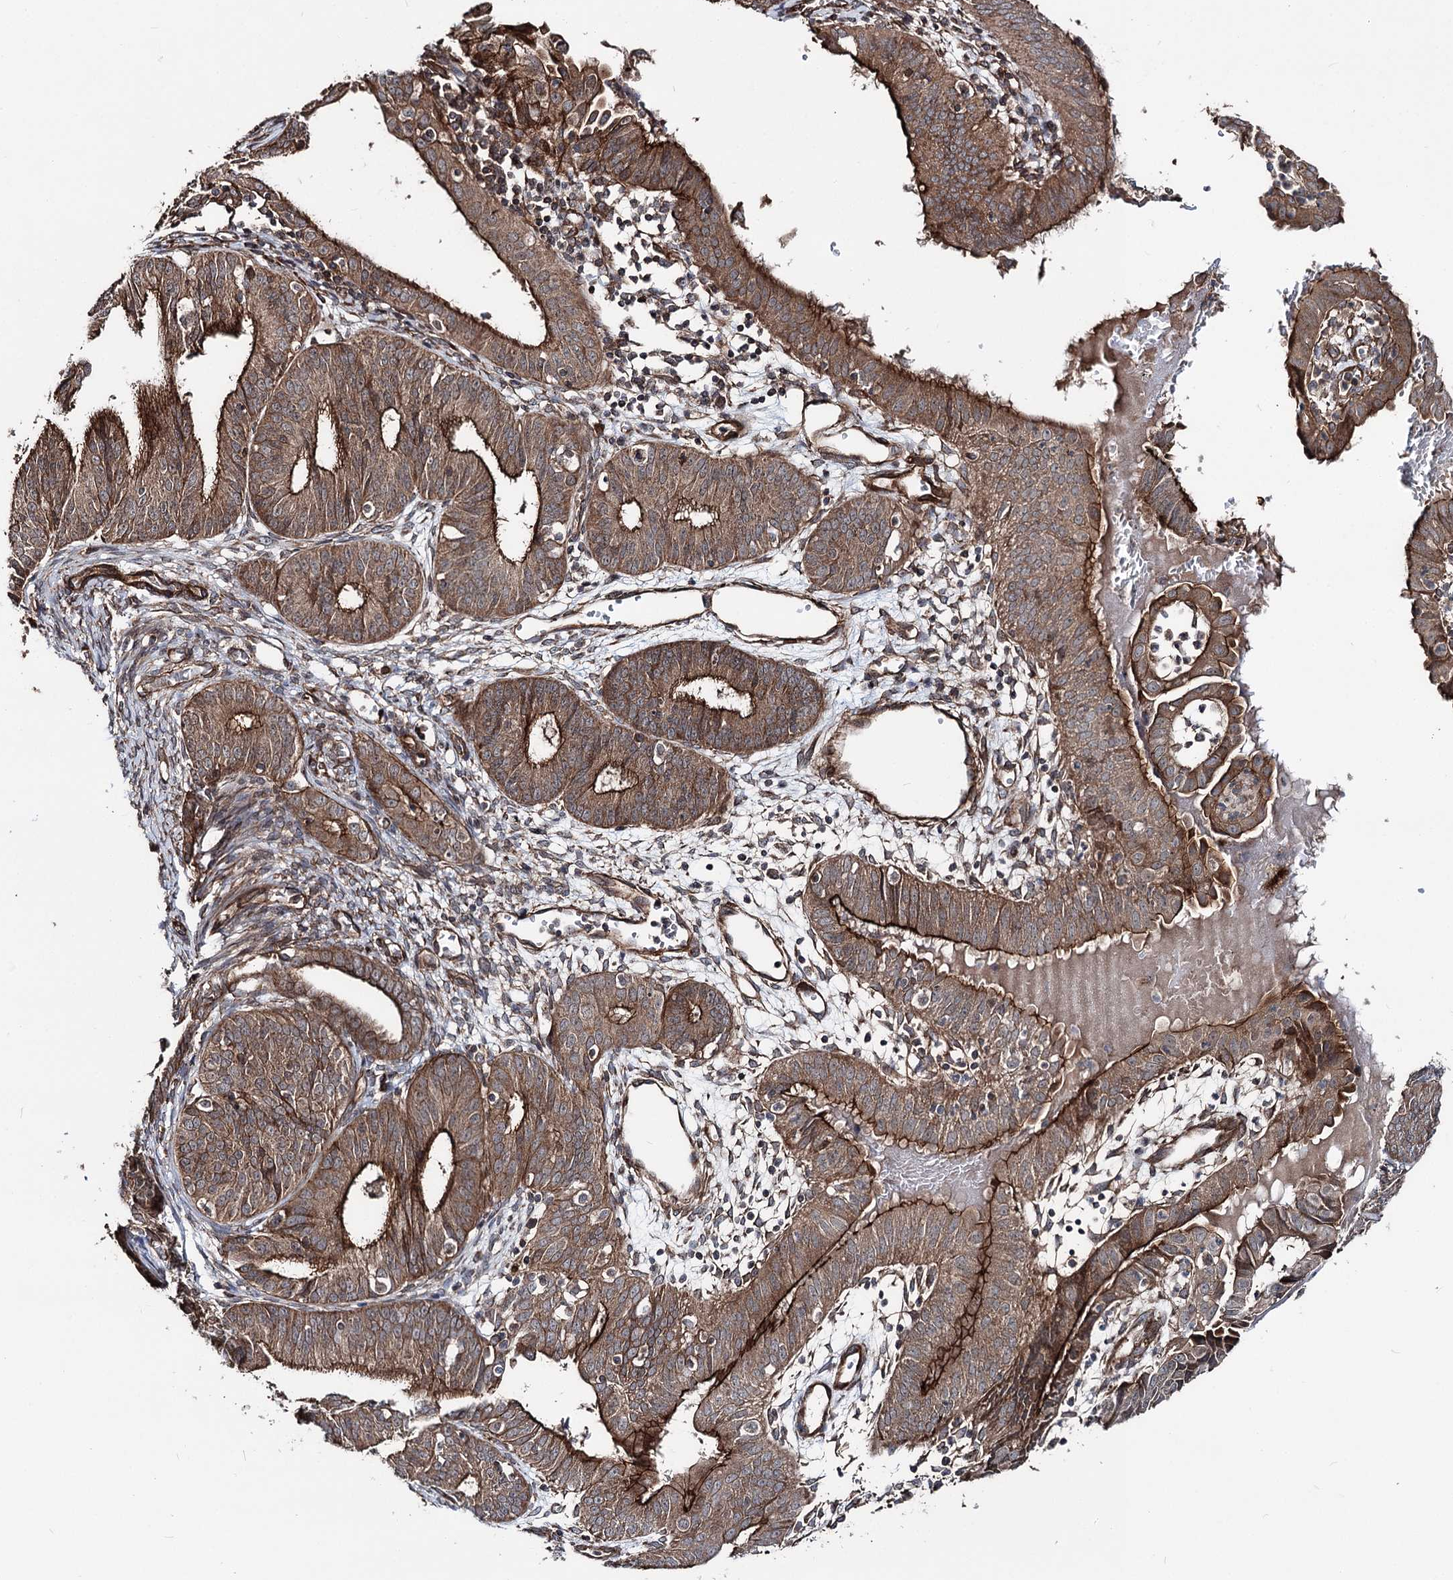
{"staining": {"intensity": "strong", "quantity": ">75%", "location": "cytoplasmic/membranous"}, "tissue": "endometrial cancer", "cell_type": "Tumor cells", "image_type": "cancer", "snomed": [{"axis": "morphology", "description": "Adenocarcinoma, NOS"}, {"axis": "topography", "description": "Endometrium"}], "caption": "Protein expression analysis of endometrial cancer (adenocarcinoma) reveals strong cytoplasmic/membranous expression in approximately >75% of tumor cells. The protein is stained brown, and the nuclei are stained in blue (DAB IHC with brightfield microscopy, high magnification).", "gene": "ITFG2", "patient": {"sex": "female", "age": 51}}